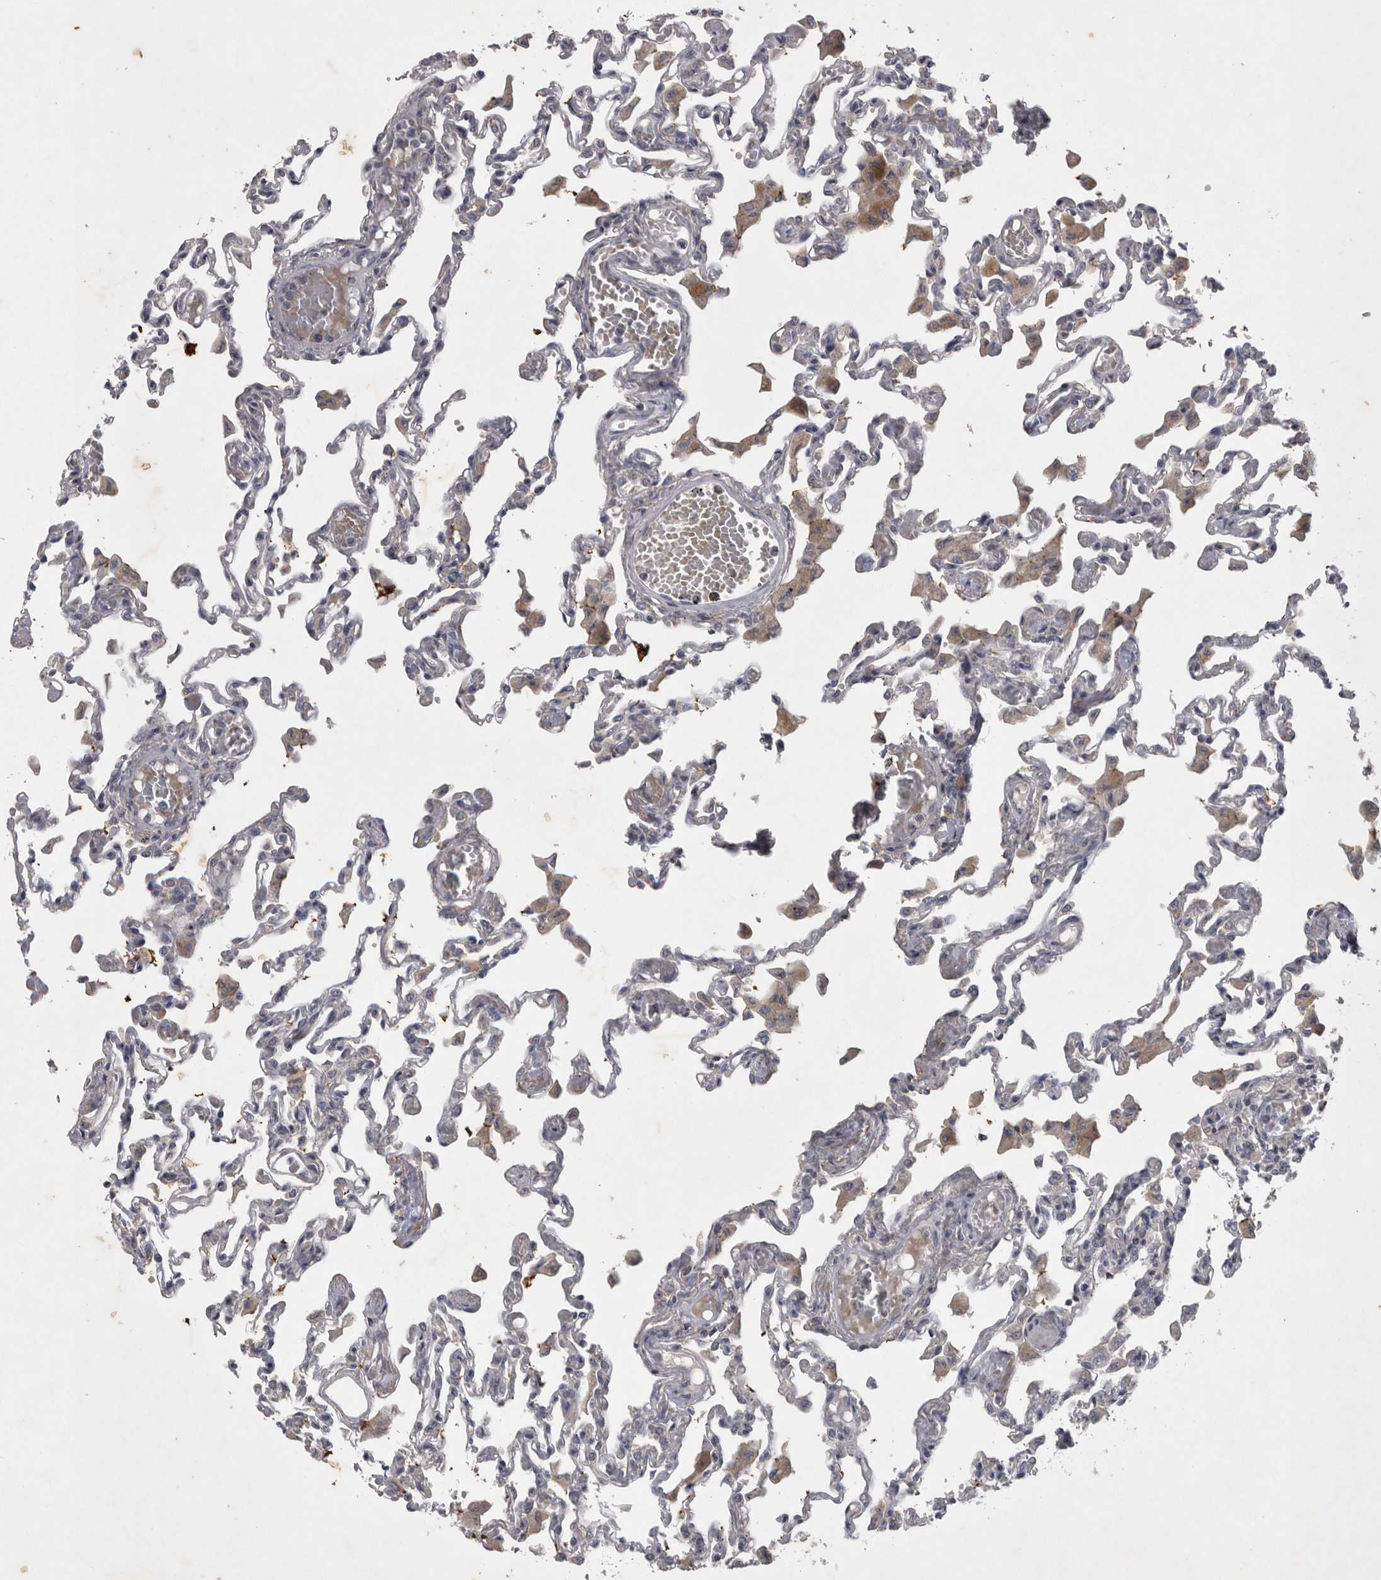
{"staining": {"intensity": "weak", "quantity": "<25%", "location": "cytoplasmic/membranous"}, "tissue": "lung", "cell_type": "Alveolar cells", "image_type": "normal", "snomed": [{"axis": "morphology", "description": "Normal tissue, NOS"}, {"axis": "topography", "description": "Bronchus"}, {"axis": "topography", "description": "Lung"}], "caption": "DAB (3,3'-diaminobenzidine) immunohistochemical staining of unremarkable human lung displays no significant staining in alveolar cells. (DAB immunohistochemistry with hematoxylin counter stain).", "gene": "ENPP7", "patient": {"sex": "female", "age": 49}}